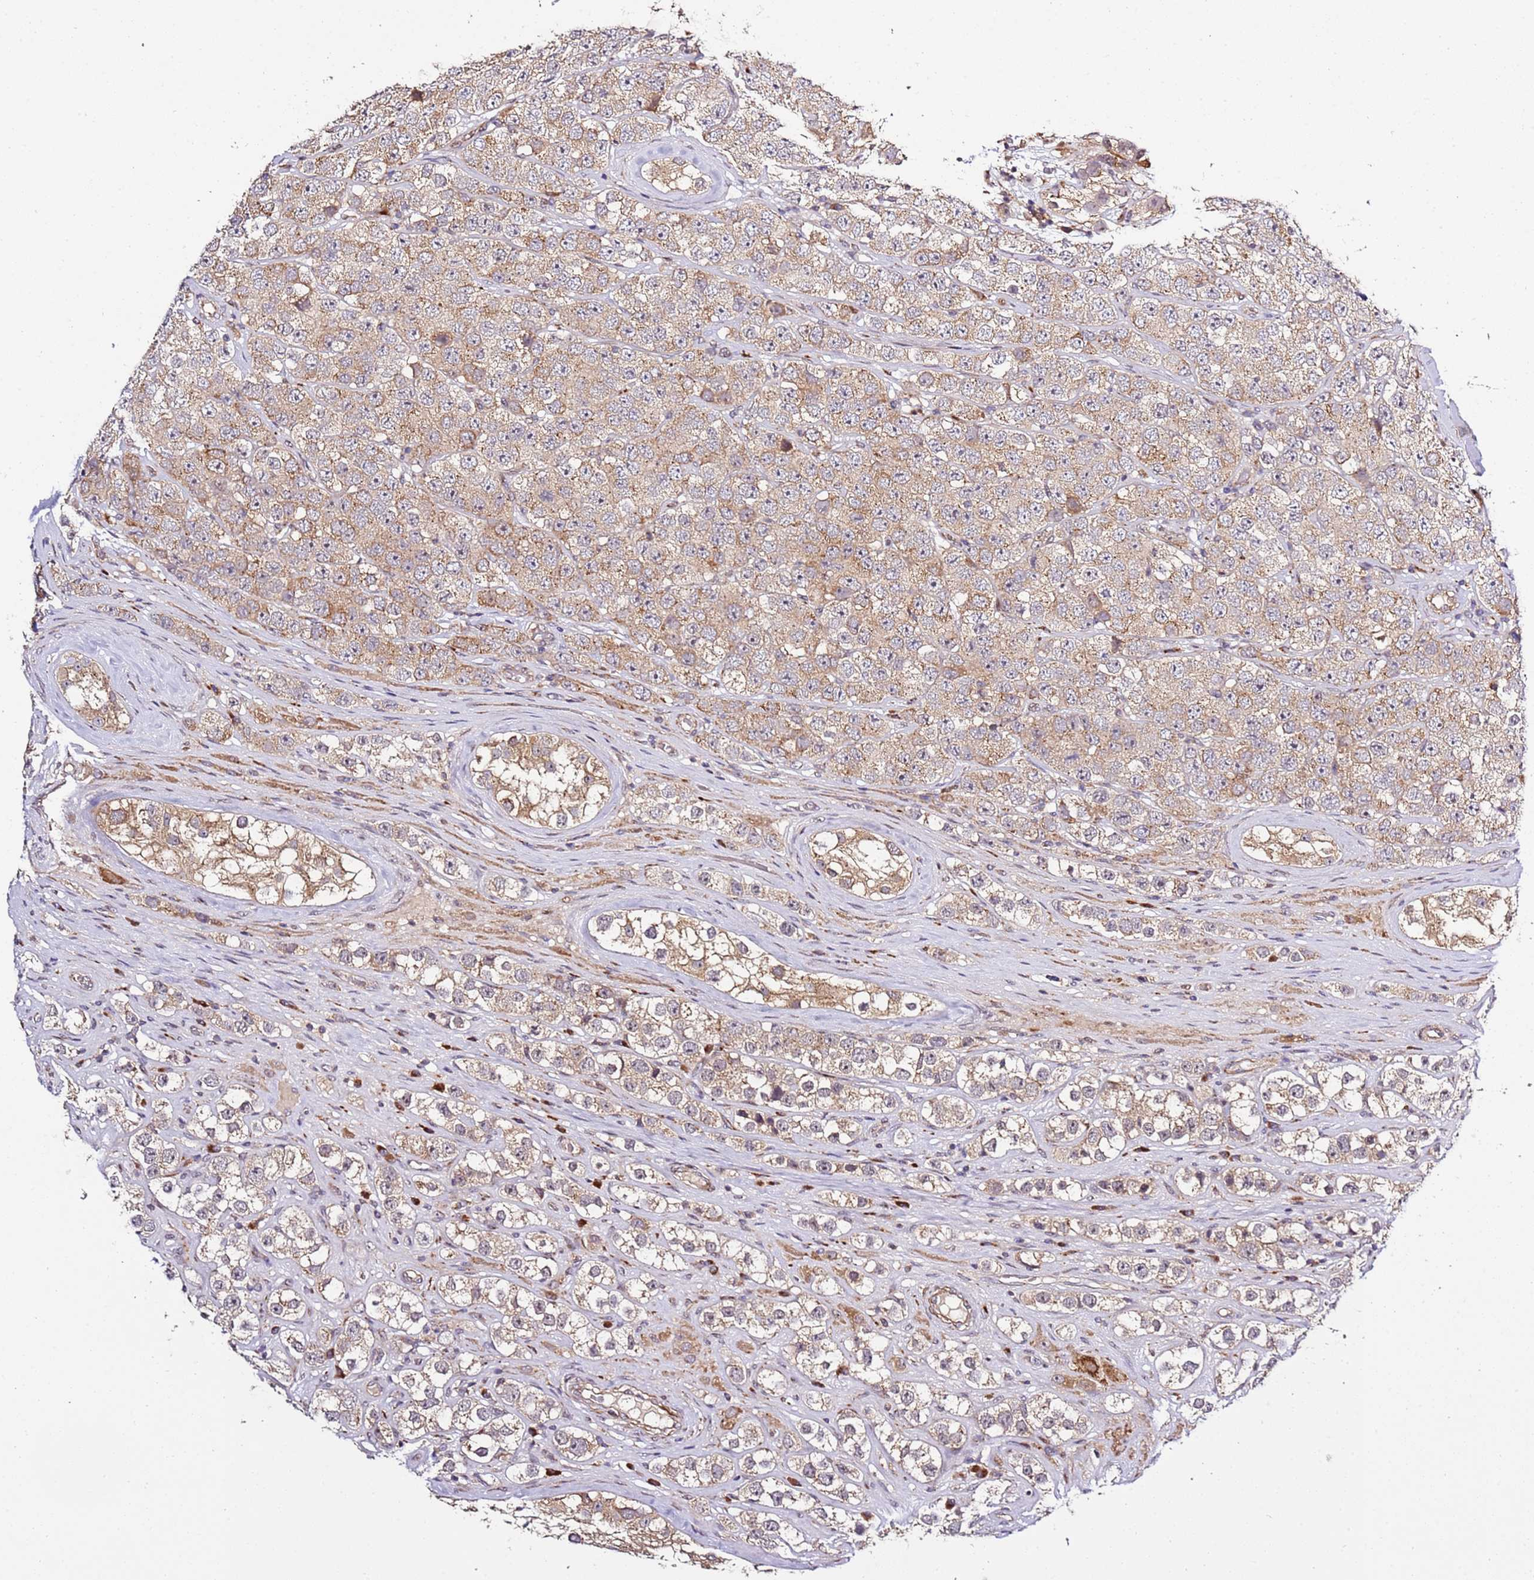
{"staining": {"intensity": "moderate", "quantity": ">75%", "location": "cytoplasmic/membranous"}, "tissue": "testis cancer", "cell_type": "Tumor cells", "image_type": "cancer", "snomed": [{"axis": "morphology", "description": "Seminoma, NOS"}, {"axis": "topography", "description": "Testis"}], "caption": "A micrograph showing moderate cytoplasmic/membranous positivity in about >75% of tumor cells in seminoma (testis), as visualized by brown immunohistochemical staining.", "gene": "PVRIG", "patient": {"sex": "male", "age": 28}}